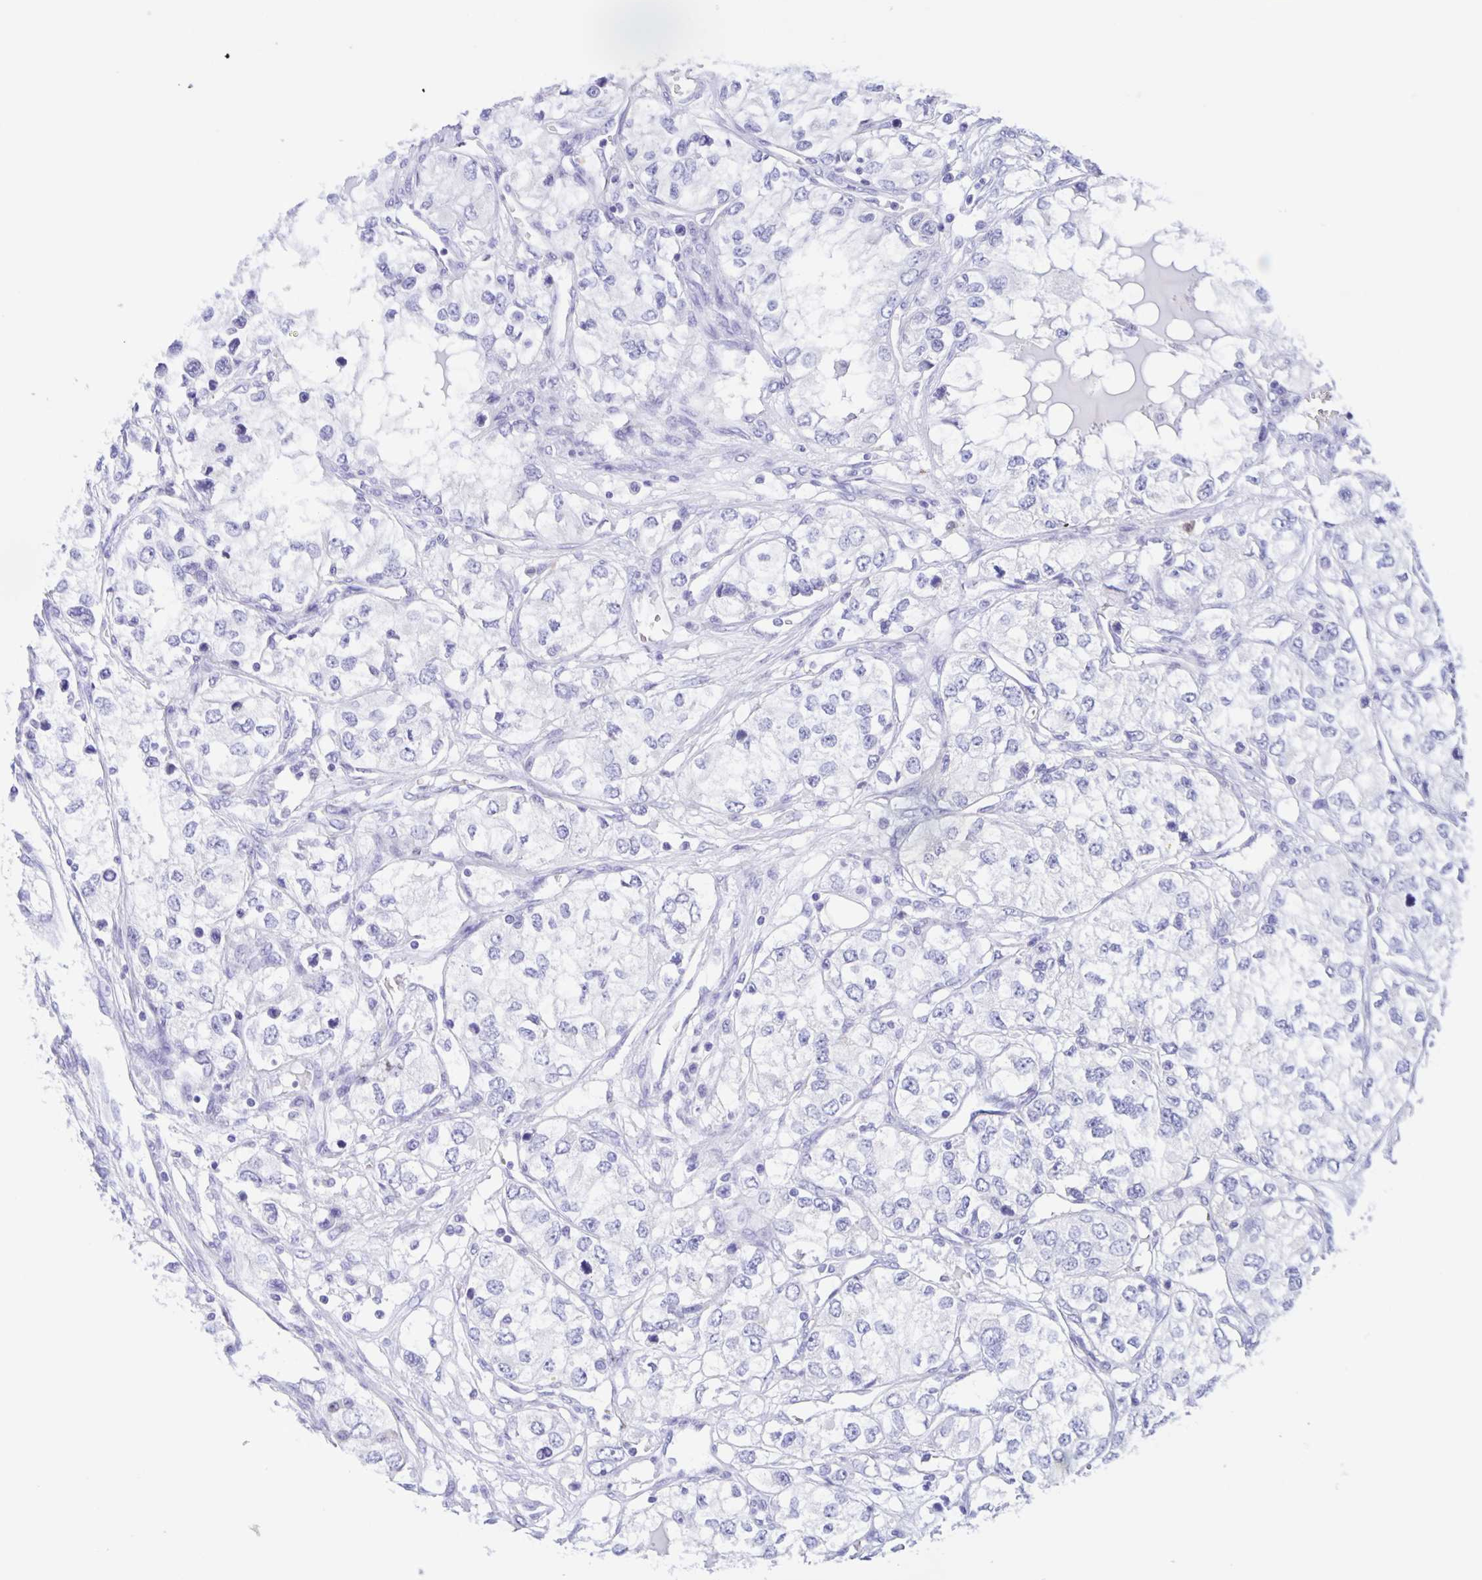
{"staining": {"intensity": "negative", "quantity": "none", "location": "none"}, "tissue": "renal cancer", "cell_type": "Tumor cells", "image_type": "cancer", "snomed": [{"axis": "morphology", "description": "Adenocarcinoma, NOS"}, {"axis": "topography", "description": "Kidney"}], "caption": "Protein analysis of renal cancer (adenocarcinoma) displays no significant positivity in tumor cells.", "gene": "TGIF2LX", "patient": {"sex": "female", "age": 59}}